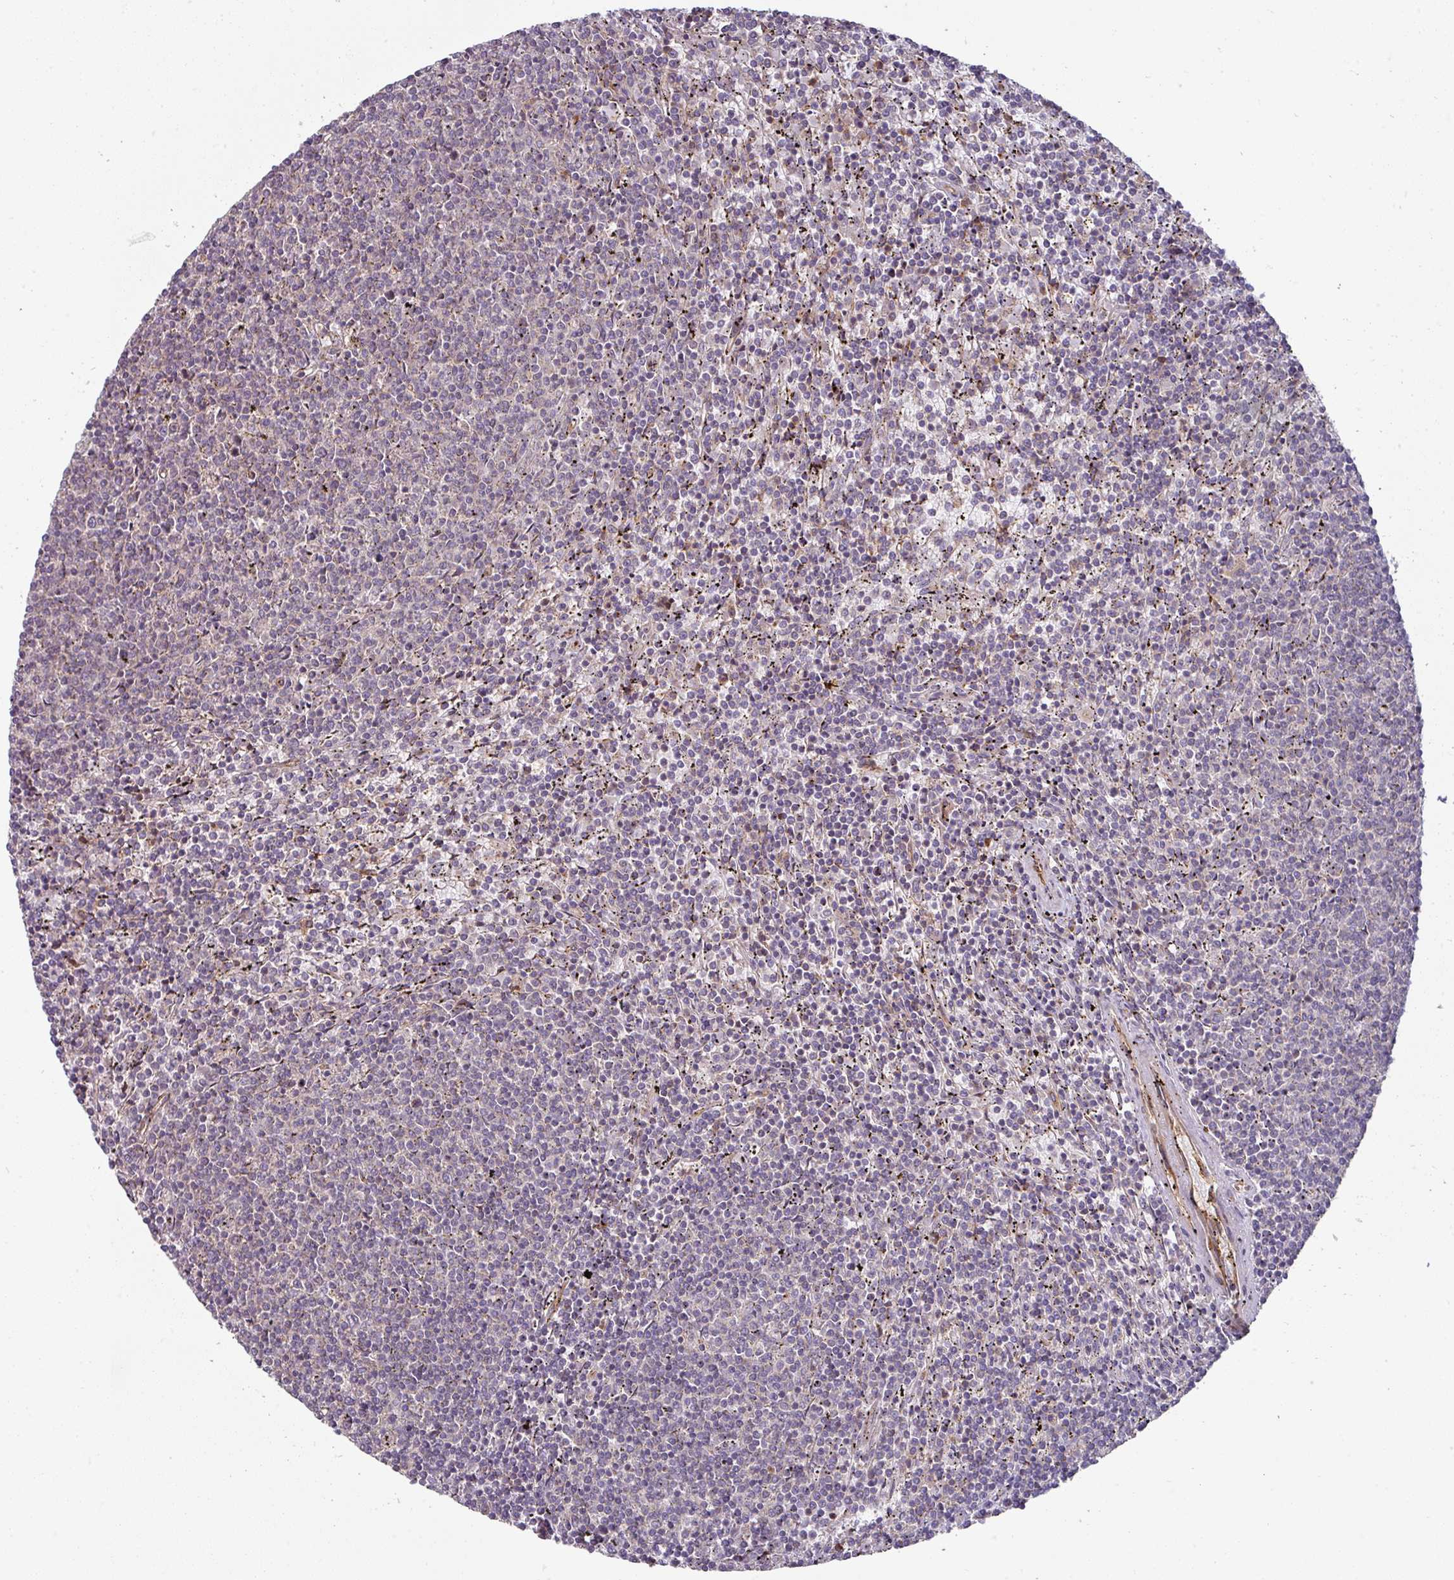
{"staining": {"intensity": "negative", "quantity": "none", "location": "none"}, "tissue": "lymphoma", "cell_type": "Tumor cells", "image_type": "cancer", "snomed": [{"axis": "morphology", "description": "Malignant lymphoma, non-Hodgkin's type, Low grade"}, {"axis": "topography", "description": "Spleen"}], "caption": "A high-resolution micrograph shows IHC staining of low-grade malignant lymphoma, non-Hodgkin's type, which demonstrates no significant expression in tumor cells.", "gene": "CASP2", "patient": {"sex": "female", "age": 50}}